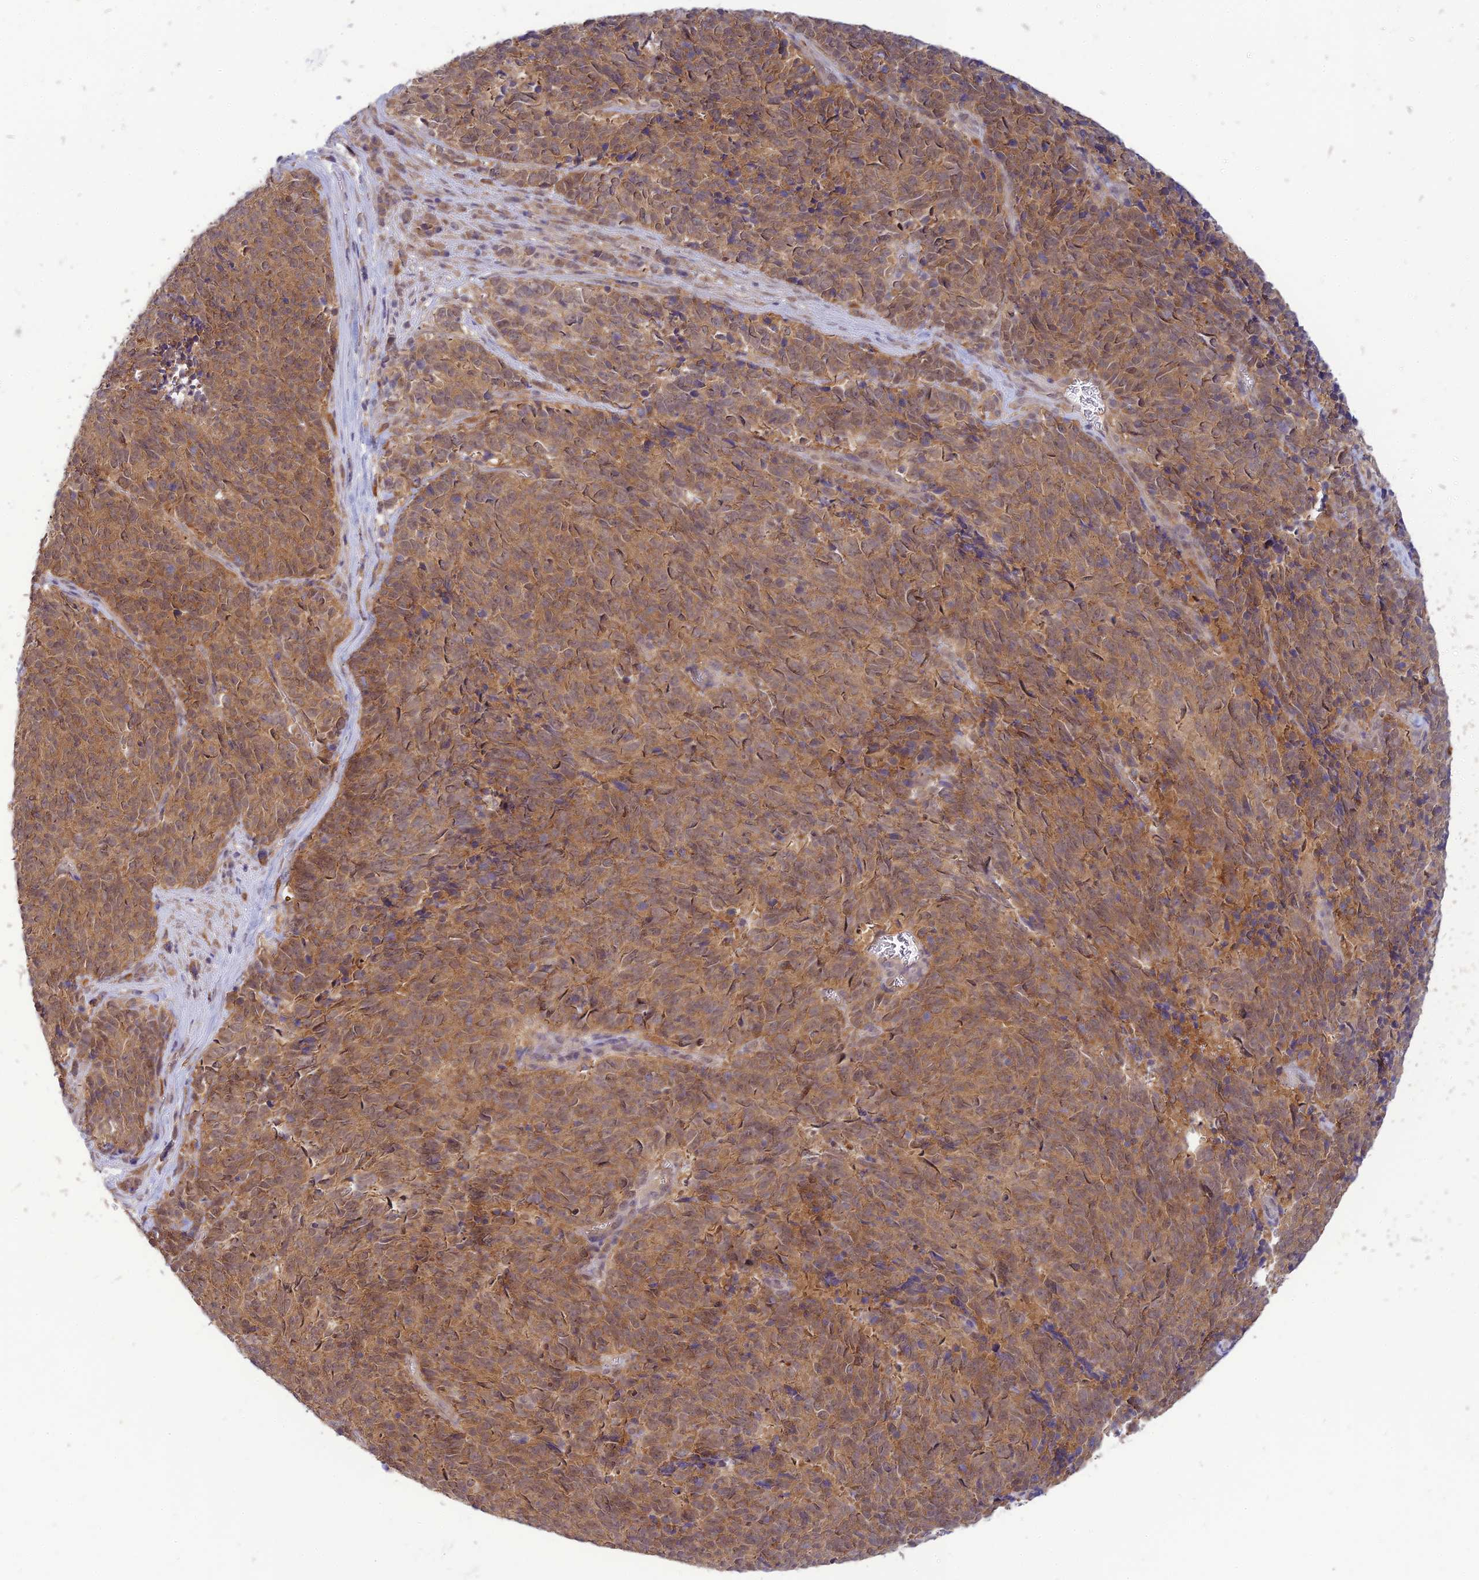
{"staining": {"intensity": "weak", "quantity": ">75%", "location": "cytoplasmic/membranous"}, "tissue": "cervical cancer", "cell_type": "Tumor cells", "image_type": "cancer", "snomed": [{"axis": "morphology", "description": "Squamous cell carcinoma, NOS"}, {"axis": "topography", "description": "Cervix"}], "caption": "A low amount of weak cytoplasmic/membranous expression is identified in approximately >75% of tumor cells in squamous cell carcinoma (cervical) tissue.", "gene": "SKIC8", "patient": {"sex": "female", "age": 29}}